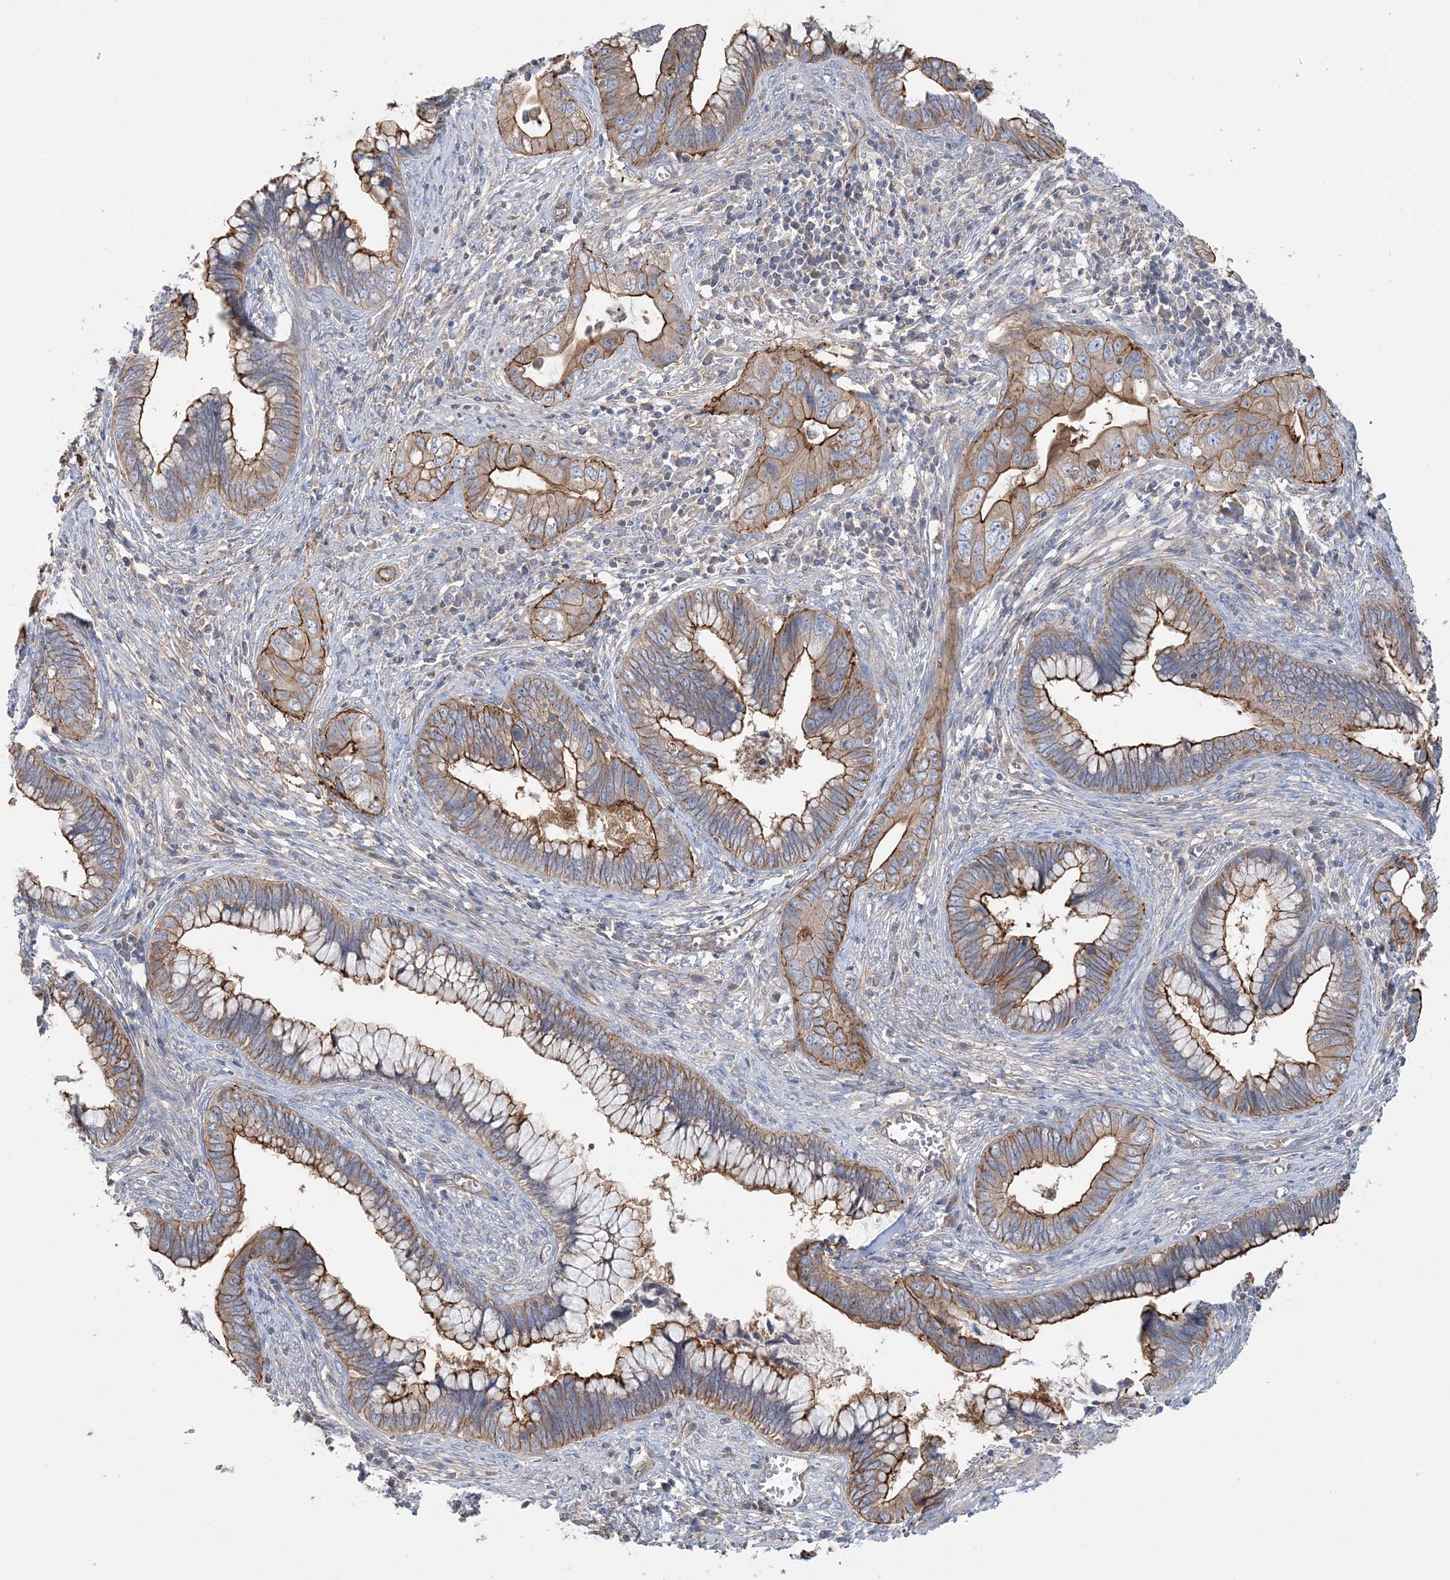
{"staining": {"intensity": "moderate", "quantity": ">75%", "location": "cytoplasmic/membranous"}, "tissue": "cervical cancer", "cell_type": "Tumor cells", "image_type": "cancer", "snomed": [{"axis": "morphology", "description": "Adenocarcinoma, NOS"}, {"axis": "topography", "description": "Cervix"}], "caption": "A medium amount of moderate cytoplasmic/membranous positivity is present in about >75% of tumor cells in adenocarcinoma (cervical) tissue. Using DAB (3,3'-diaminobenzidine) (brown) and hematoxylin (blue) stains, captured at high magnification using brightfield microscopy.", "gene": "PIGC", "patient": {"sex": "female", "age": 44}}